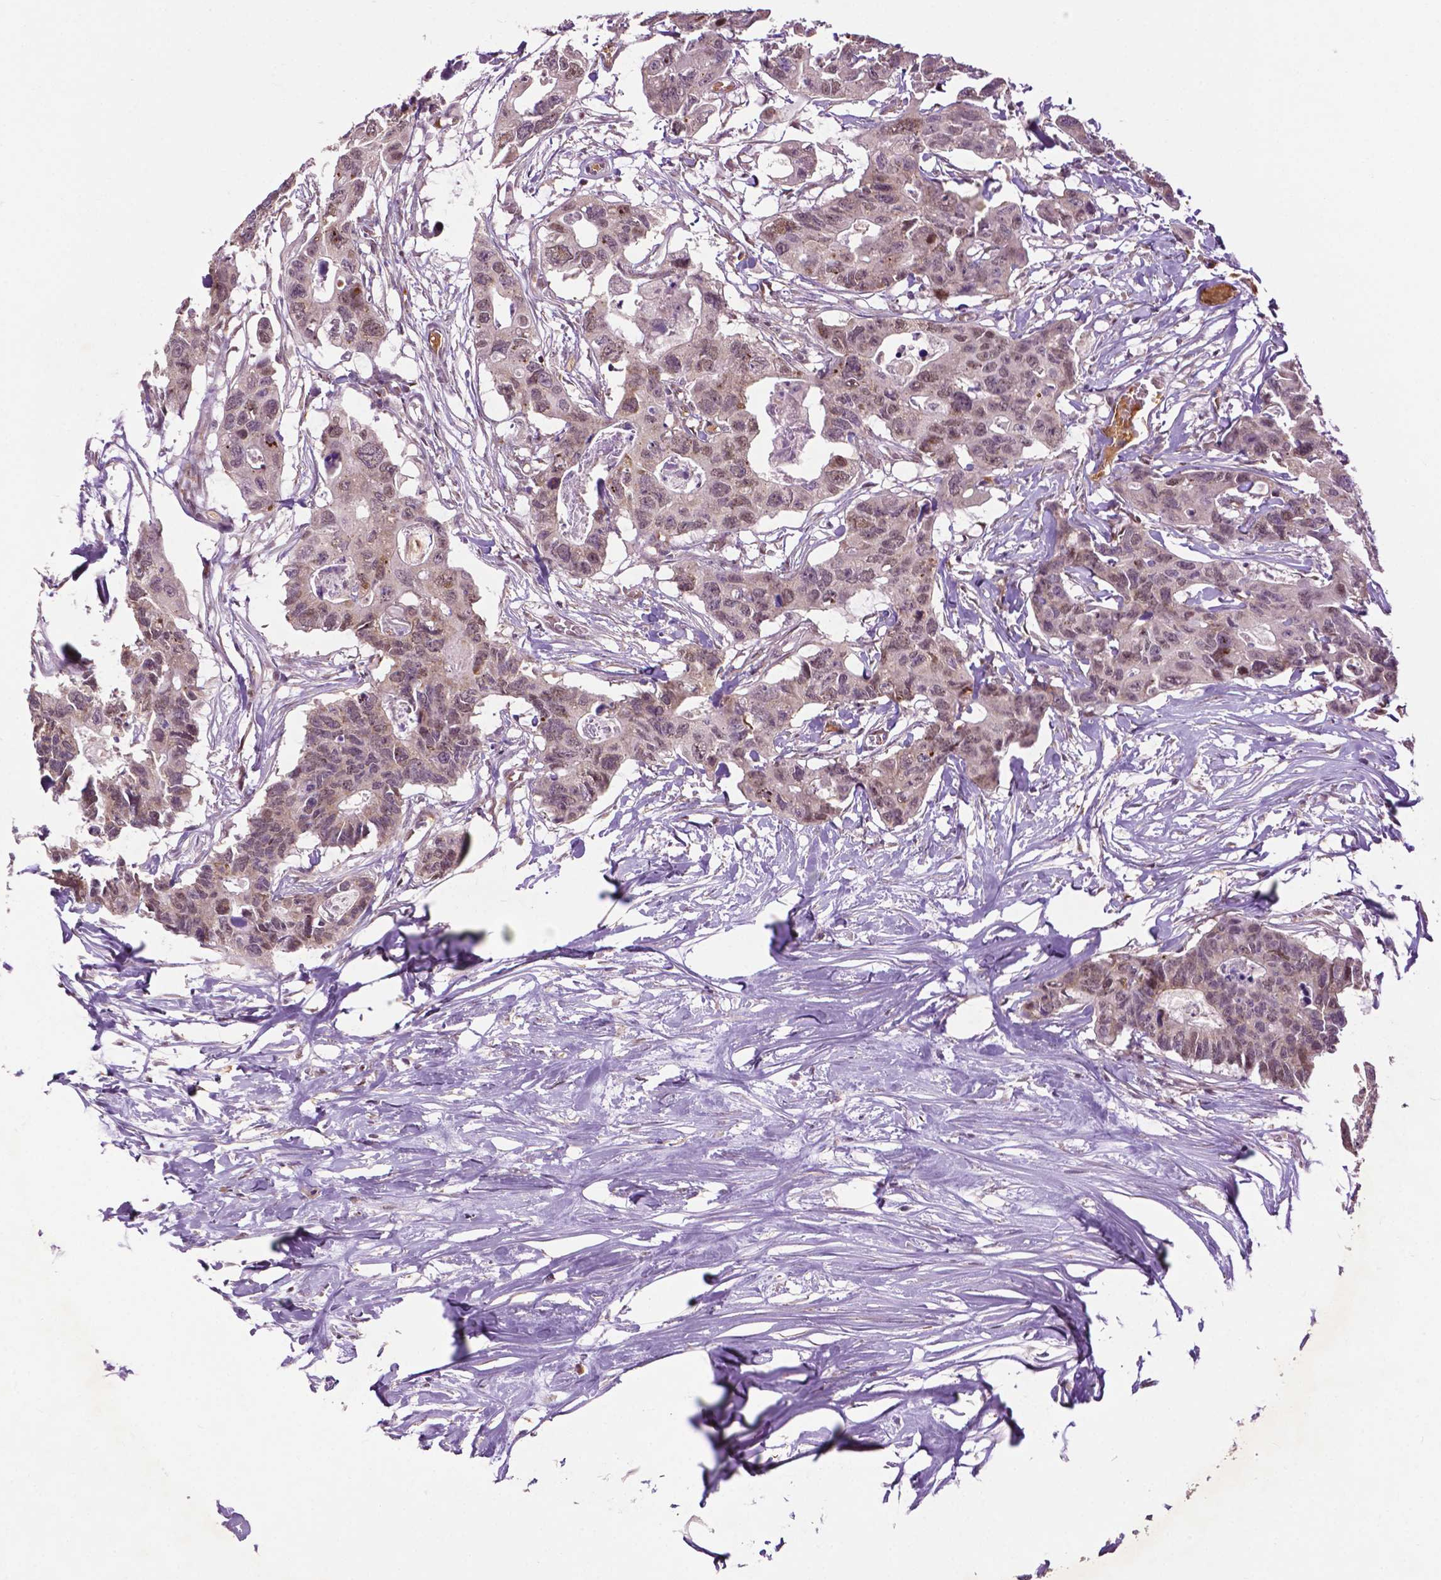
{"staining": {"intensity": "weak", "quantity": "25%-75%", "location": "cytoplasmic/membranous,nuclear"}, "tissue": "colorectal cancer", "cell_type": "Tumor cells", "image_type": "cancer", "snomed": [{"axis": "morphology", "description": "Adenocarcinoma, NOS"}, {"axis": "topography", "description": "Rectum"}], "caption": "Colorectal cancer (adenocarcinoma) stained with DAB (3,3'-diaminobenzidine) IHC reveals low levels of weak cytoplasmic/membranous and nuclear expression in approximately 25%-75% of tumor cells. (brown staining indicates protein expression, while blue staining denotes nuclei).", "gene": "ZNF41", "patient": {"sex": "male", "age": 57}}